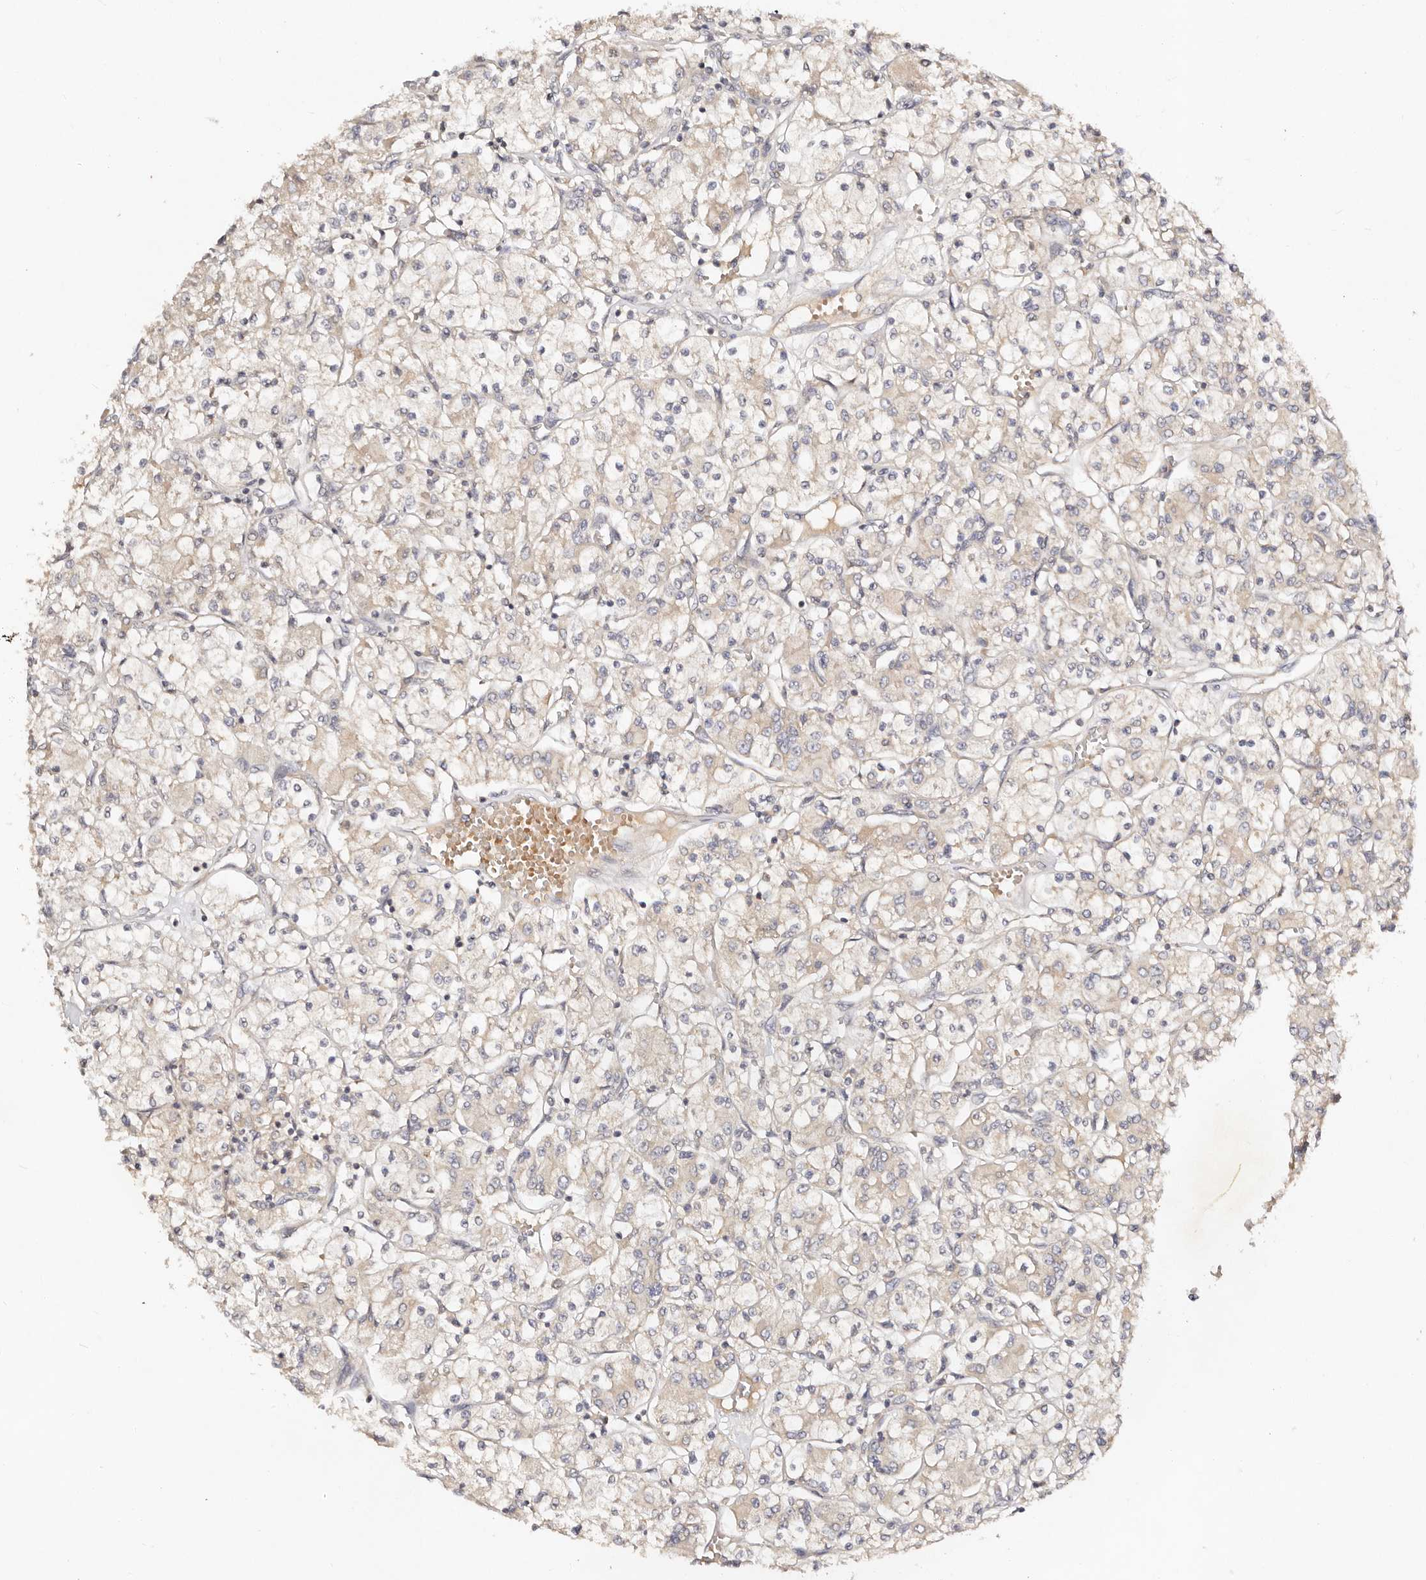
{"staining": {"intensity": "negative", "quantity": "none", "location": "none"}, "tissue": "renal cancer", "cell_type": "Tumor cells", "image_type": "cancer", "snomed": [{"axis": "morphology", "description": "Adenocarcinoma, NOS"}, {"axis": "topography", "description": "Kidney"}], "caption": "Tumor cells show no significant positivity in adenocarcinoma (renal).", "gene": "DENND11", "patient": {"sex": "female", "age": 59}}